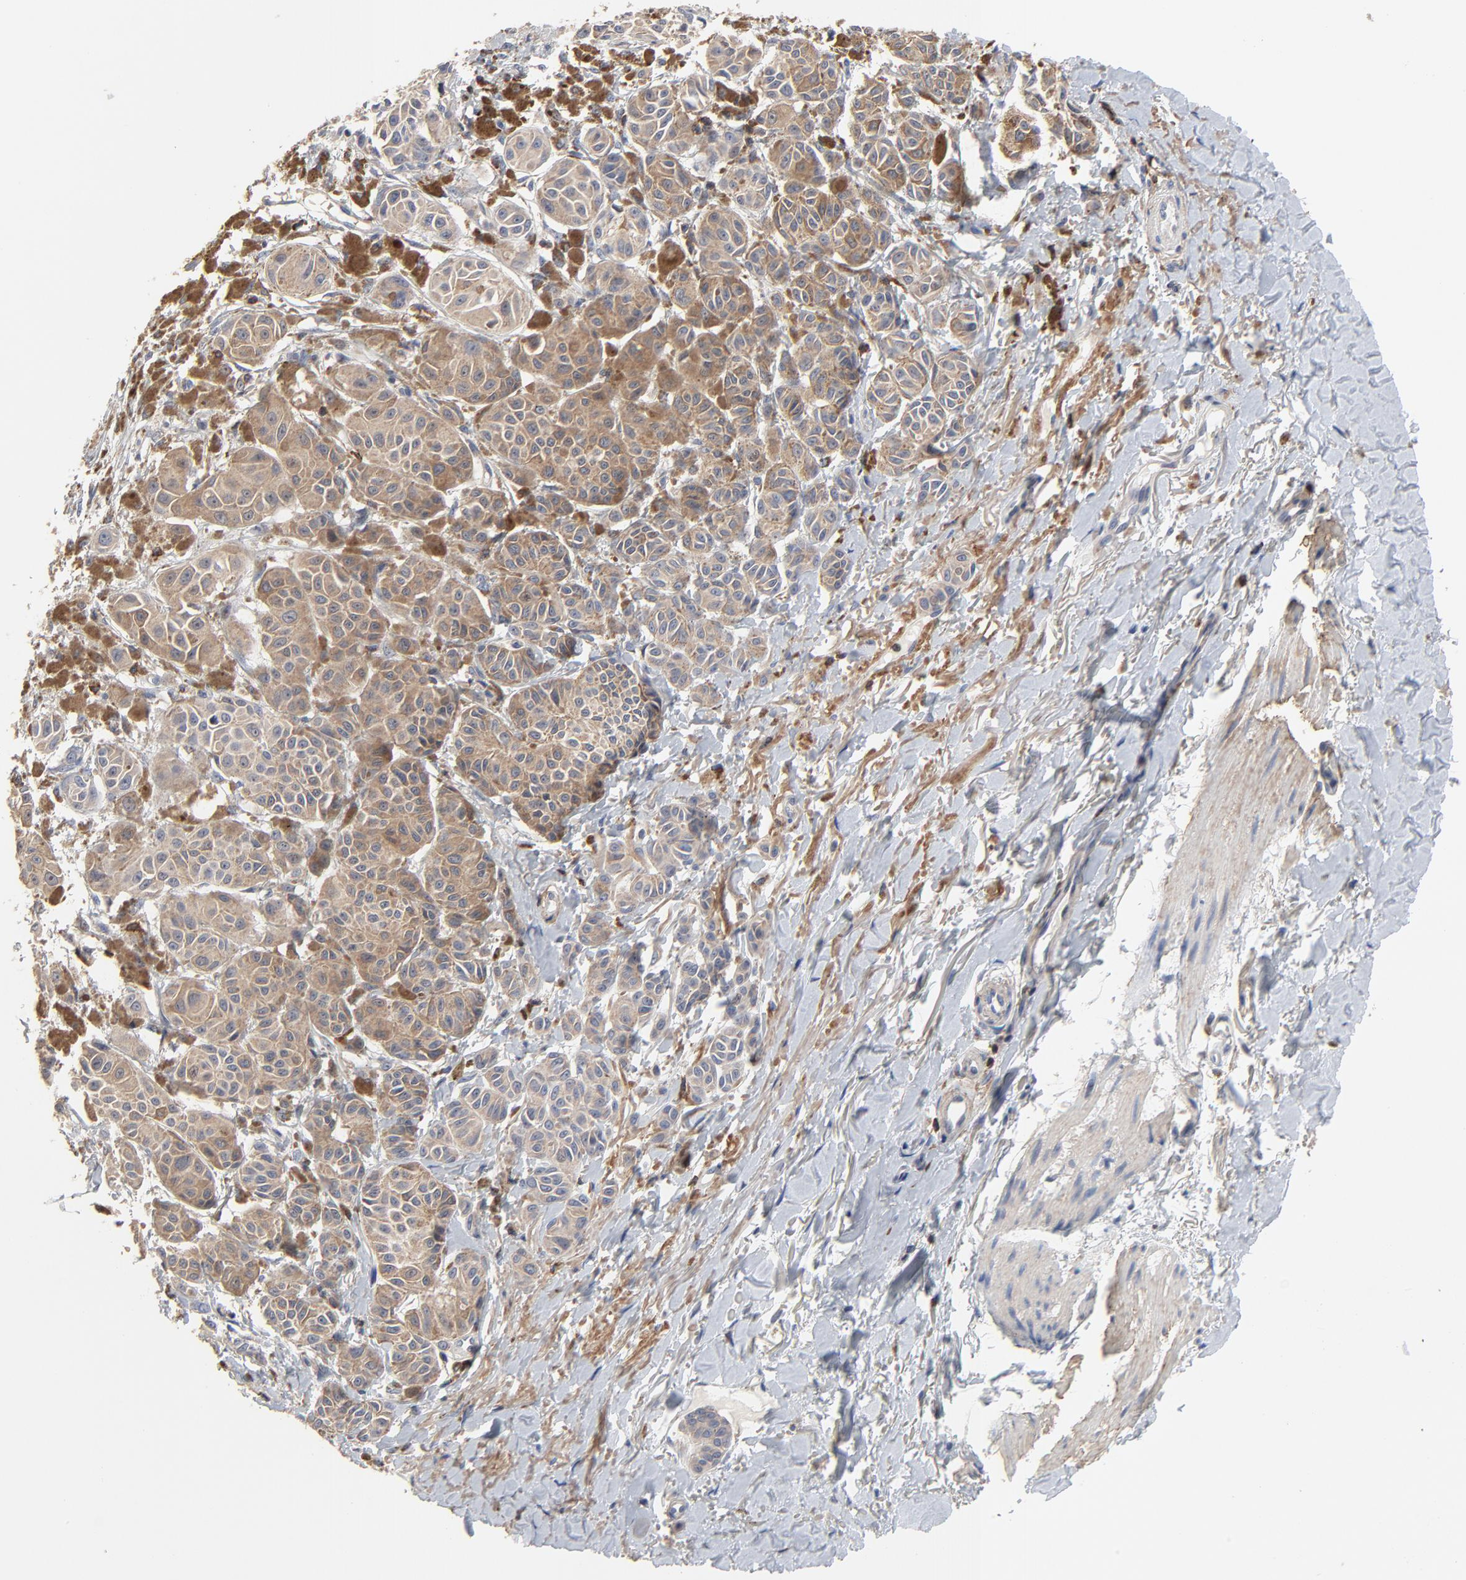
{"staining": {"intensity": "moderate", "quantity": ">75%", "location": "cytoplasmic/membranous"}, "tissue": "melanoma", "cell_type": "Tumor cells", "image_type": "cancer", "snomed": [{"axis": "morphology", "description": "Malignant melanoma, NOS"}, {"axis": "topography", "description": "Skin"}], "caption": "Protein staining by immunohistochemistry (IHC) reveals moderate cytoplasmic/membranous expression in about >75% of tumor cells in melanoma.", "gene": "SKAP1", "patient": {"sex": "male", "age": 76}}